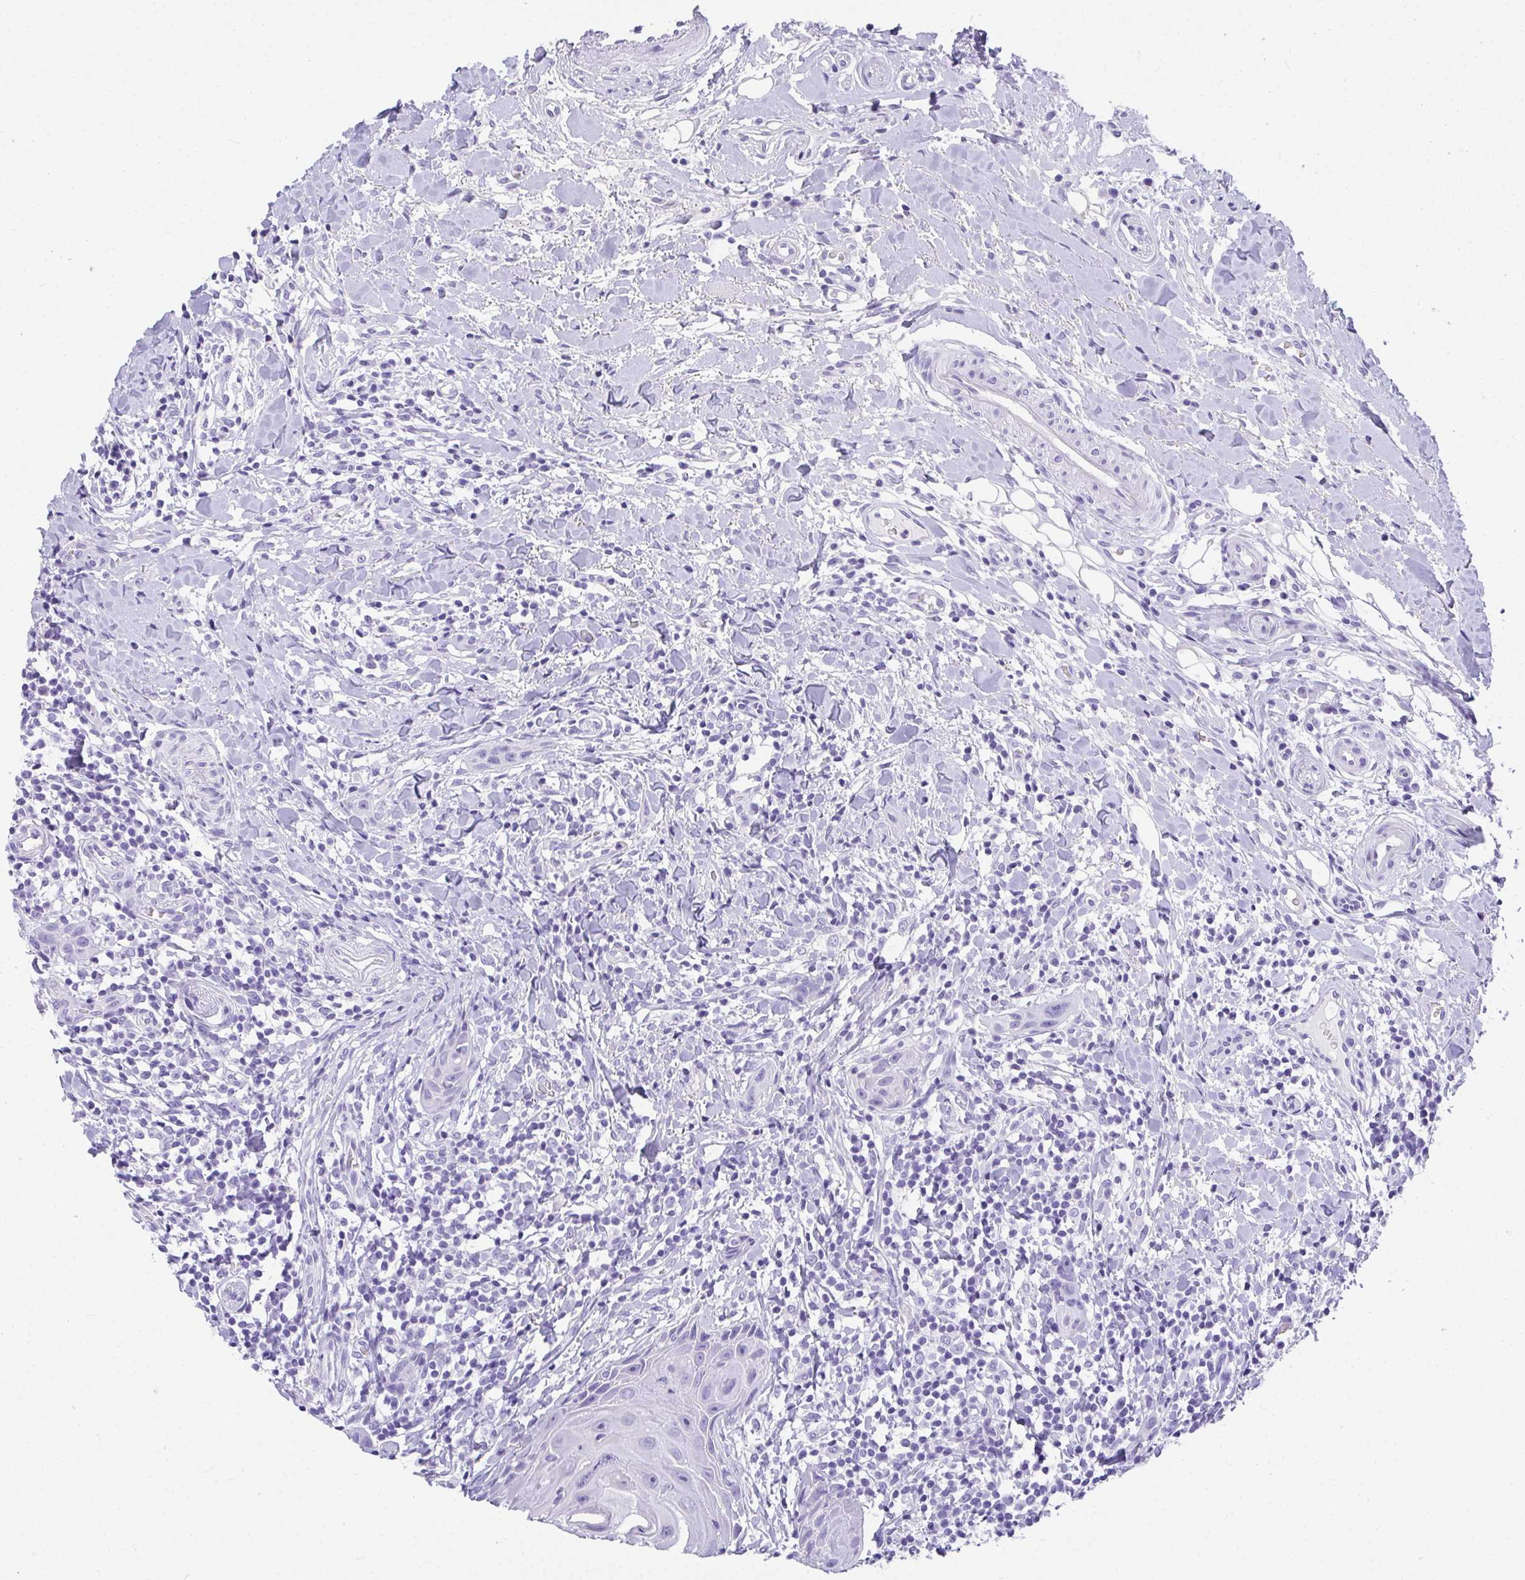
{"staining": {"intensity": "negative", "quantity": "none", "location": "none"}, "tissue": "head and neck cancer", "cell_type": "Tumor cells", "image_type": "cancer", "snomed": [{"axis": "morphology", "description": "Squamous cell carcinoma, NOS"}, {"axis": "topography", "description": "Oral tissue"}, {"axis": "topography", "description": "Head-Neck"}], "caption": "Immunohistochemistry of human head and neck squamous cell carcinoma displays no expression in tumor cells. (DAB immunohistochemistry (IHC), high magnification).", "gene": "AVIL", "patient": {"sex": "male", "age": 49}}